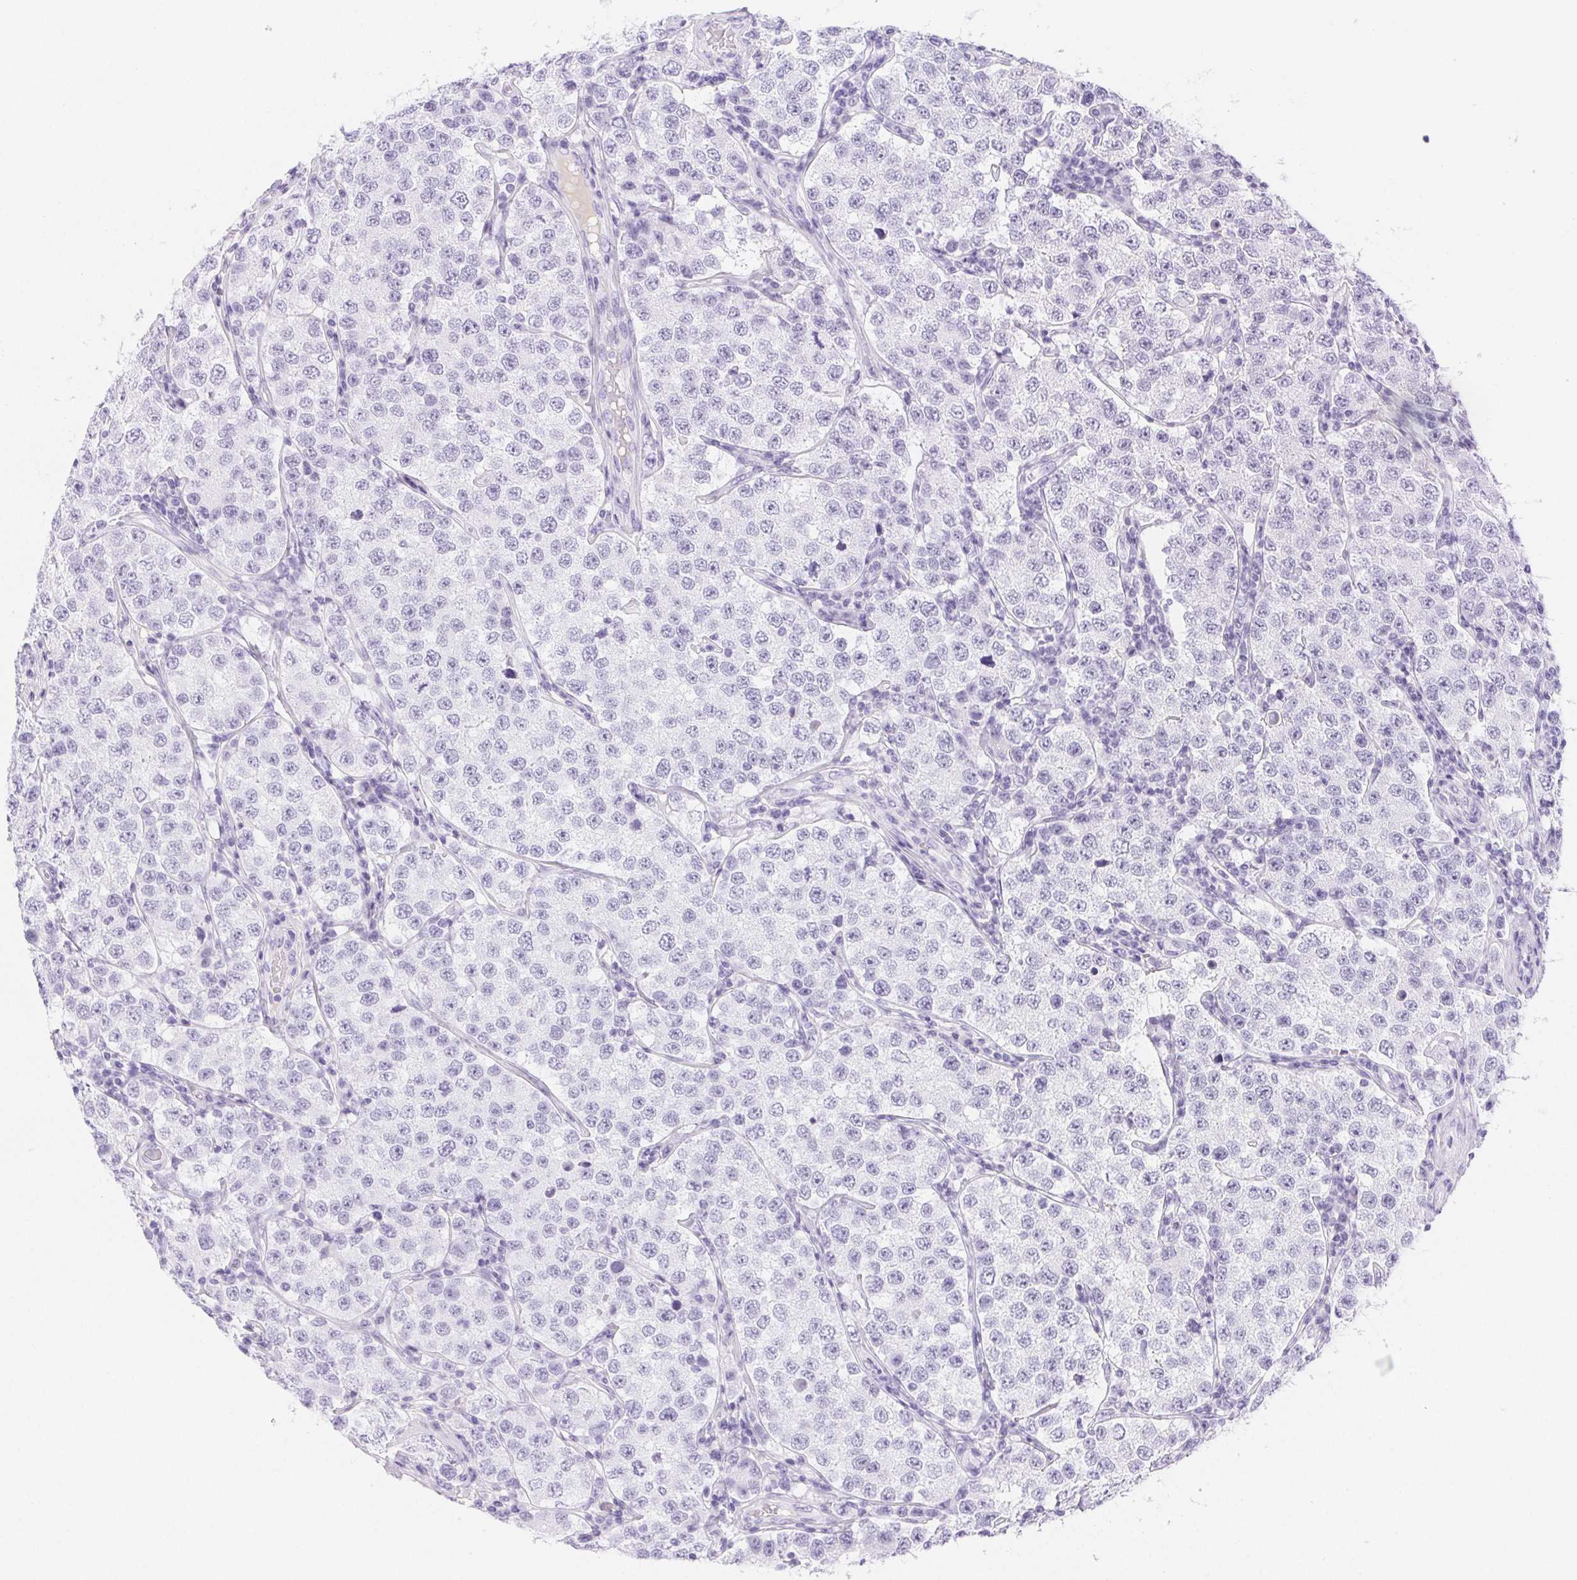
{"staining": {"intensity": "negative", "quantity": "none", "location": "none"}, "tissue": "testis cancer", "cell_type": "Tumor cells", "image_type": "cancer", "snomed": [{"axis": "morphology", "description": "Seminoma, NOS"}, {"axis": "topography", "description": "Testis"}], "caption": "The photomicrograph exhibits no staining of tumor cells in testis cancer. (DAB immunohistochemistry (IHC) visualized using brightfield microscopy, high magnification).", "gene": "ITIH2", "patient": {"sex": "male", "age": 34}}